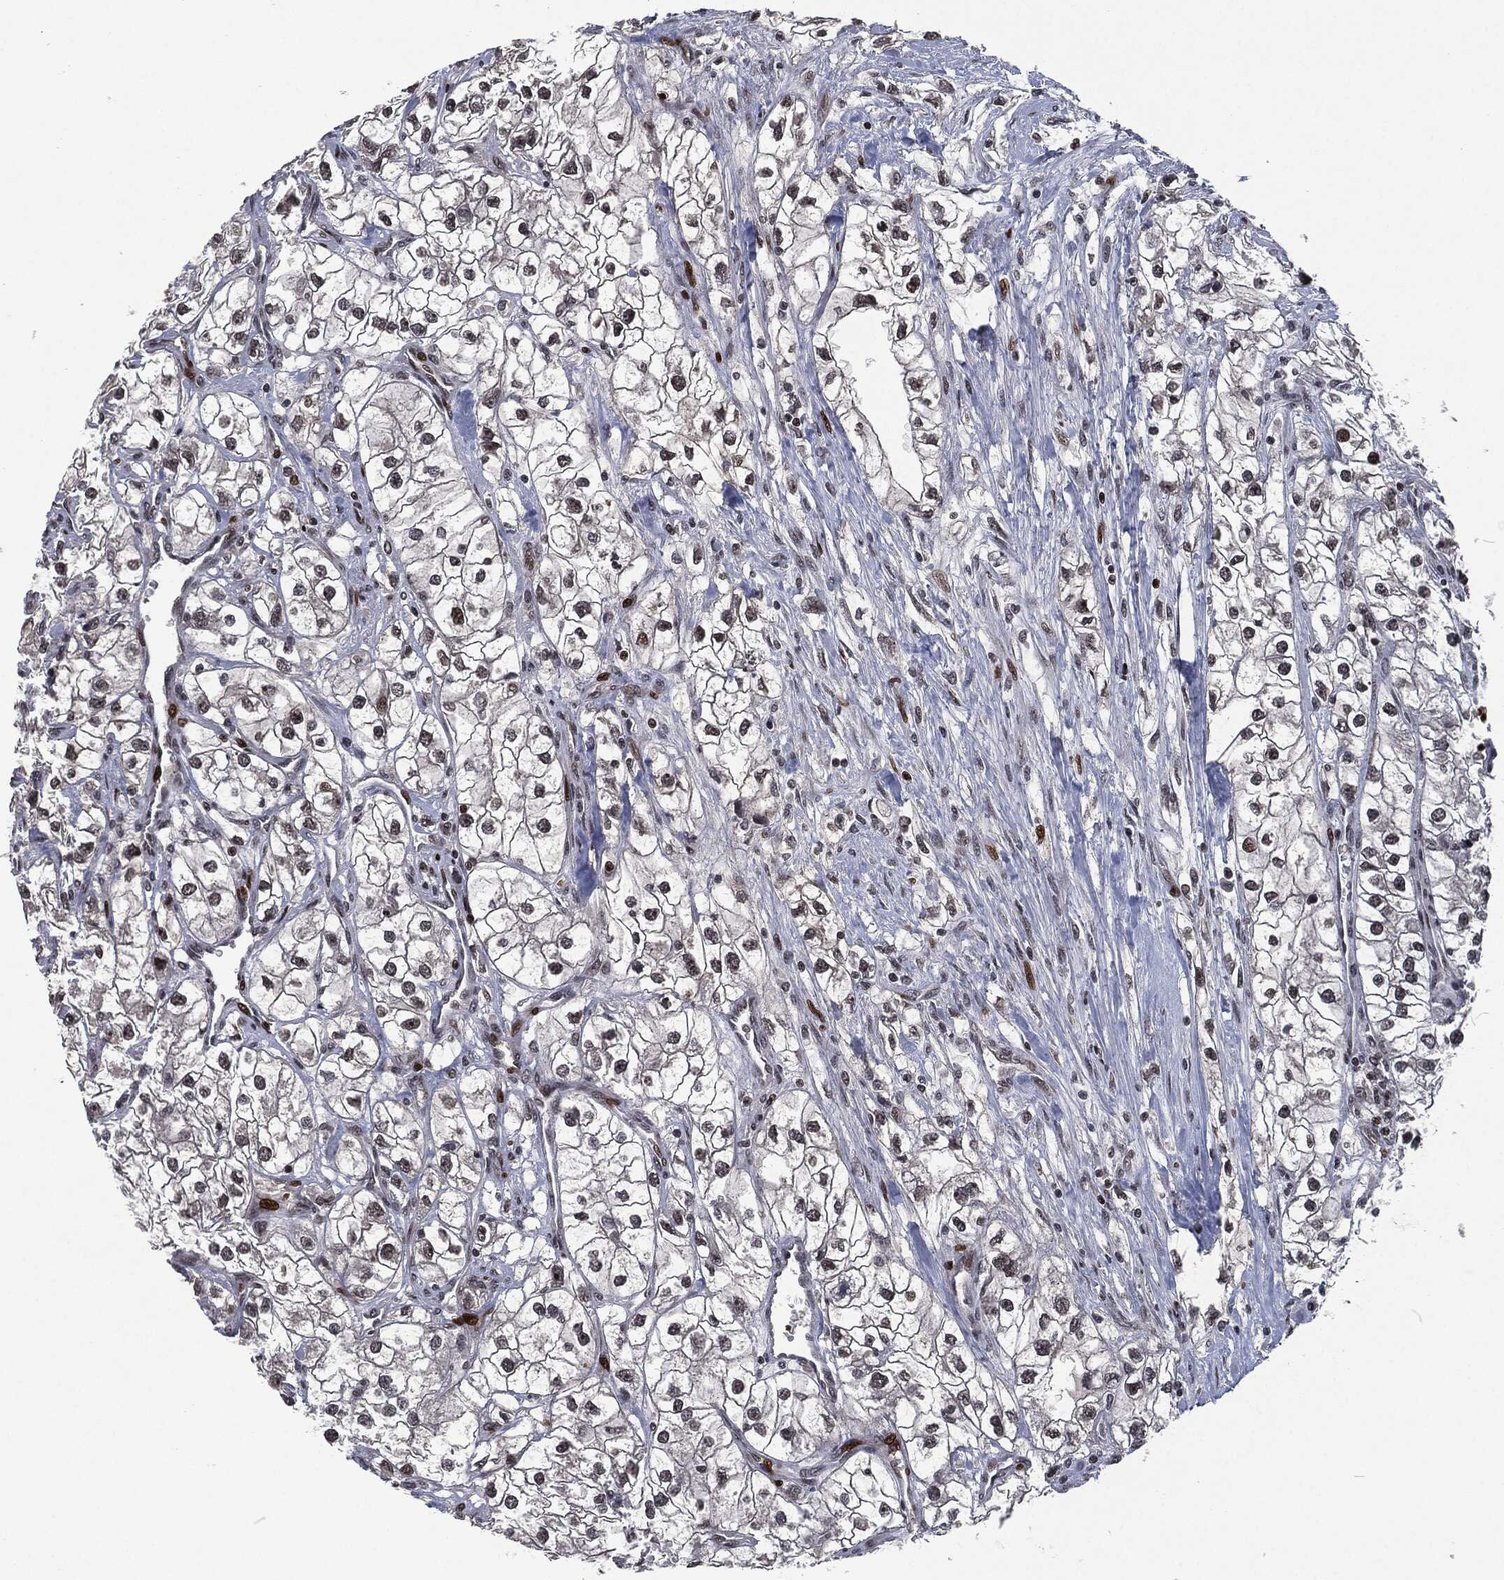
{"staining": {"intensity": "negative", "quantity": "none", "location": "none"}, "tissue": "renal cancer", "cell_type": "Tumor cells", "image_type": "cancer", "snomed": [{"axis": "morphology", "description": "Adenocarcinoma, NOS"}, {"axis": "topography", "description": "Kidney"}], "caption": "An immunohistochemistry (IHC) histopathology image of renal adenocarcinoma is shown. There is no staining in tumor cells of renal adenocarcinoma.", "gene": "EGFR", "patient": {"sex": "male", "age": 59}}